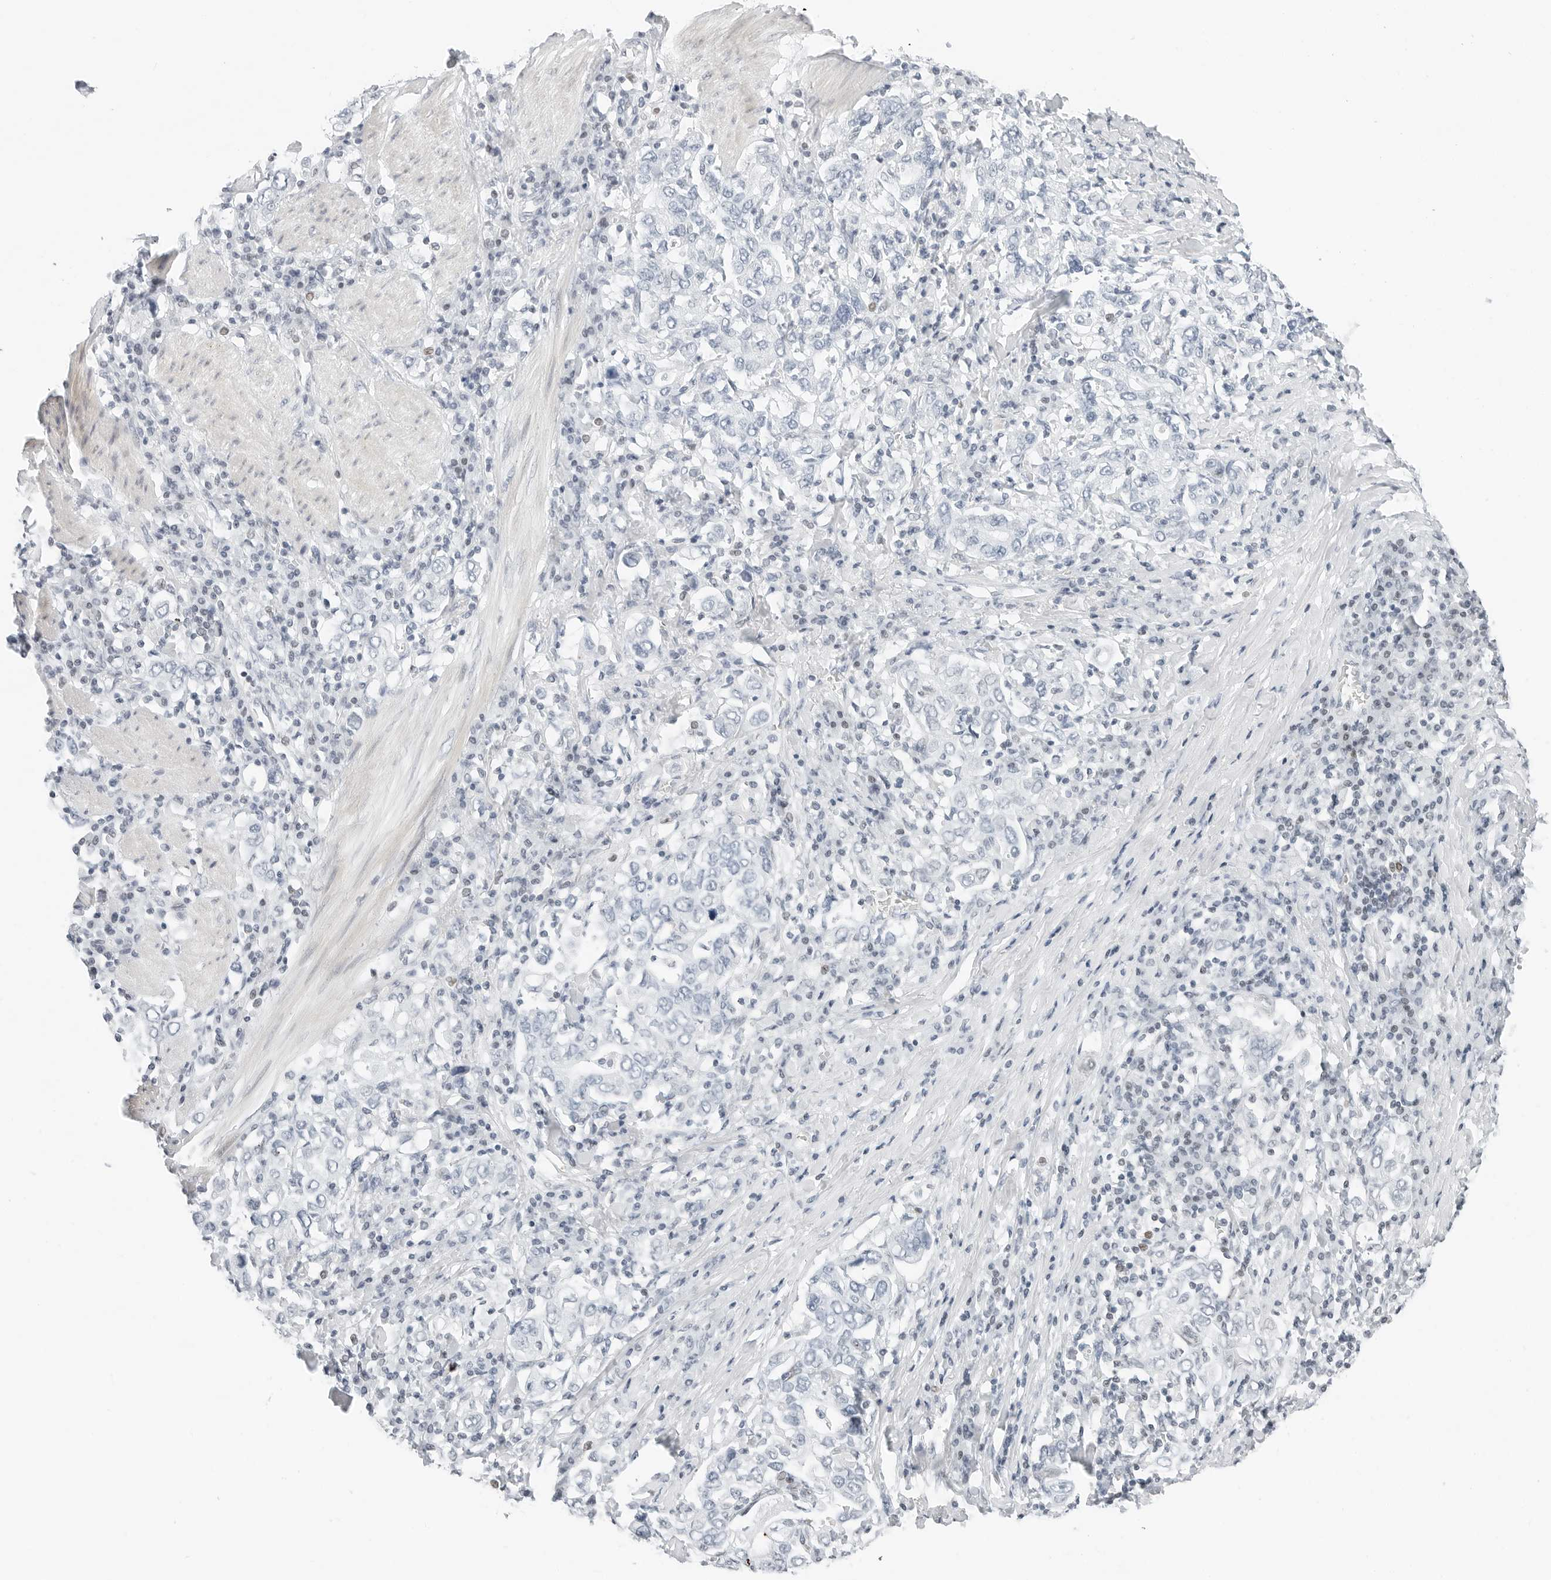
{"staining": {"intensity": "negative", "quantity": "none", "location": "none"}, "tissue": "stomach cancer", "cell_type": "Tumor cells", "image_type": "cancer", "snomed": [{"axis": "morphology", "description": "Adenocarcinoma, NOS"}, {"axis": "topography", "description": "Stomach, upper"}], "caption": "A histopathology image of stomach adenocarcinoma stained for a protein displays no brown staining in tumor cells. (DAB (3,3'-diaminobenzidine) IHC with hematoxylin counter stain).", "gene": "NTMT2", "patient": {"sex": "male", "age": 62}}